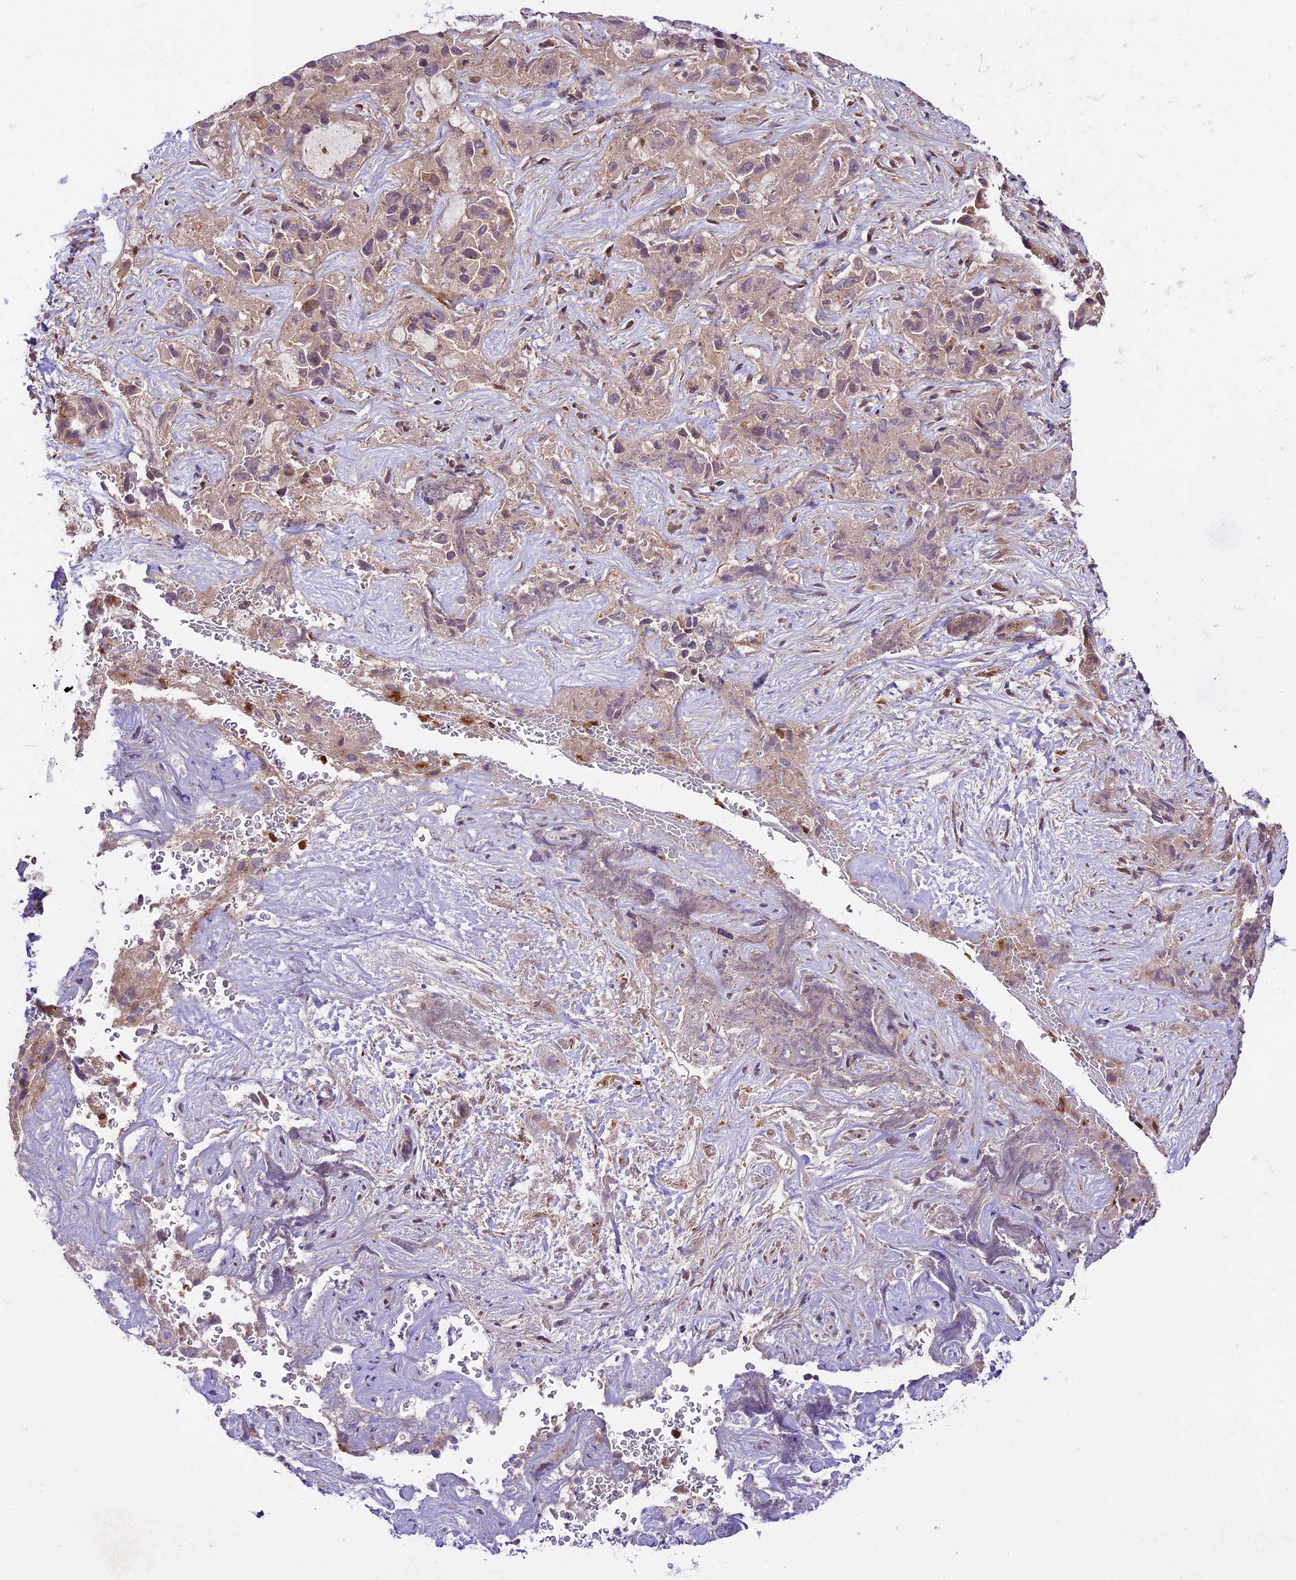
{"staining": {"intensity": "weak", "quantity": "25%-75%", "location": "cytoplasmic/membranous"}, "tissue": "liver cancer", "cell_type": "Tumor cells", "image_type": "cancer", "snomed": [{"axis": "morphology", "description": "Cholangiocarcinoma"}, {"axis": "topography", "description": "Liver"}], "caption": "Liver cholangiocarcinoma was stained to show a protein in brown. There is low levels of weak cytoplasmic/membranous staining in approximately 25%-75% of tumor cells.", "gene": "DHX38", "patient": {"sex": "female", "age": 52}}